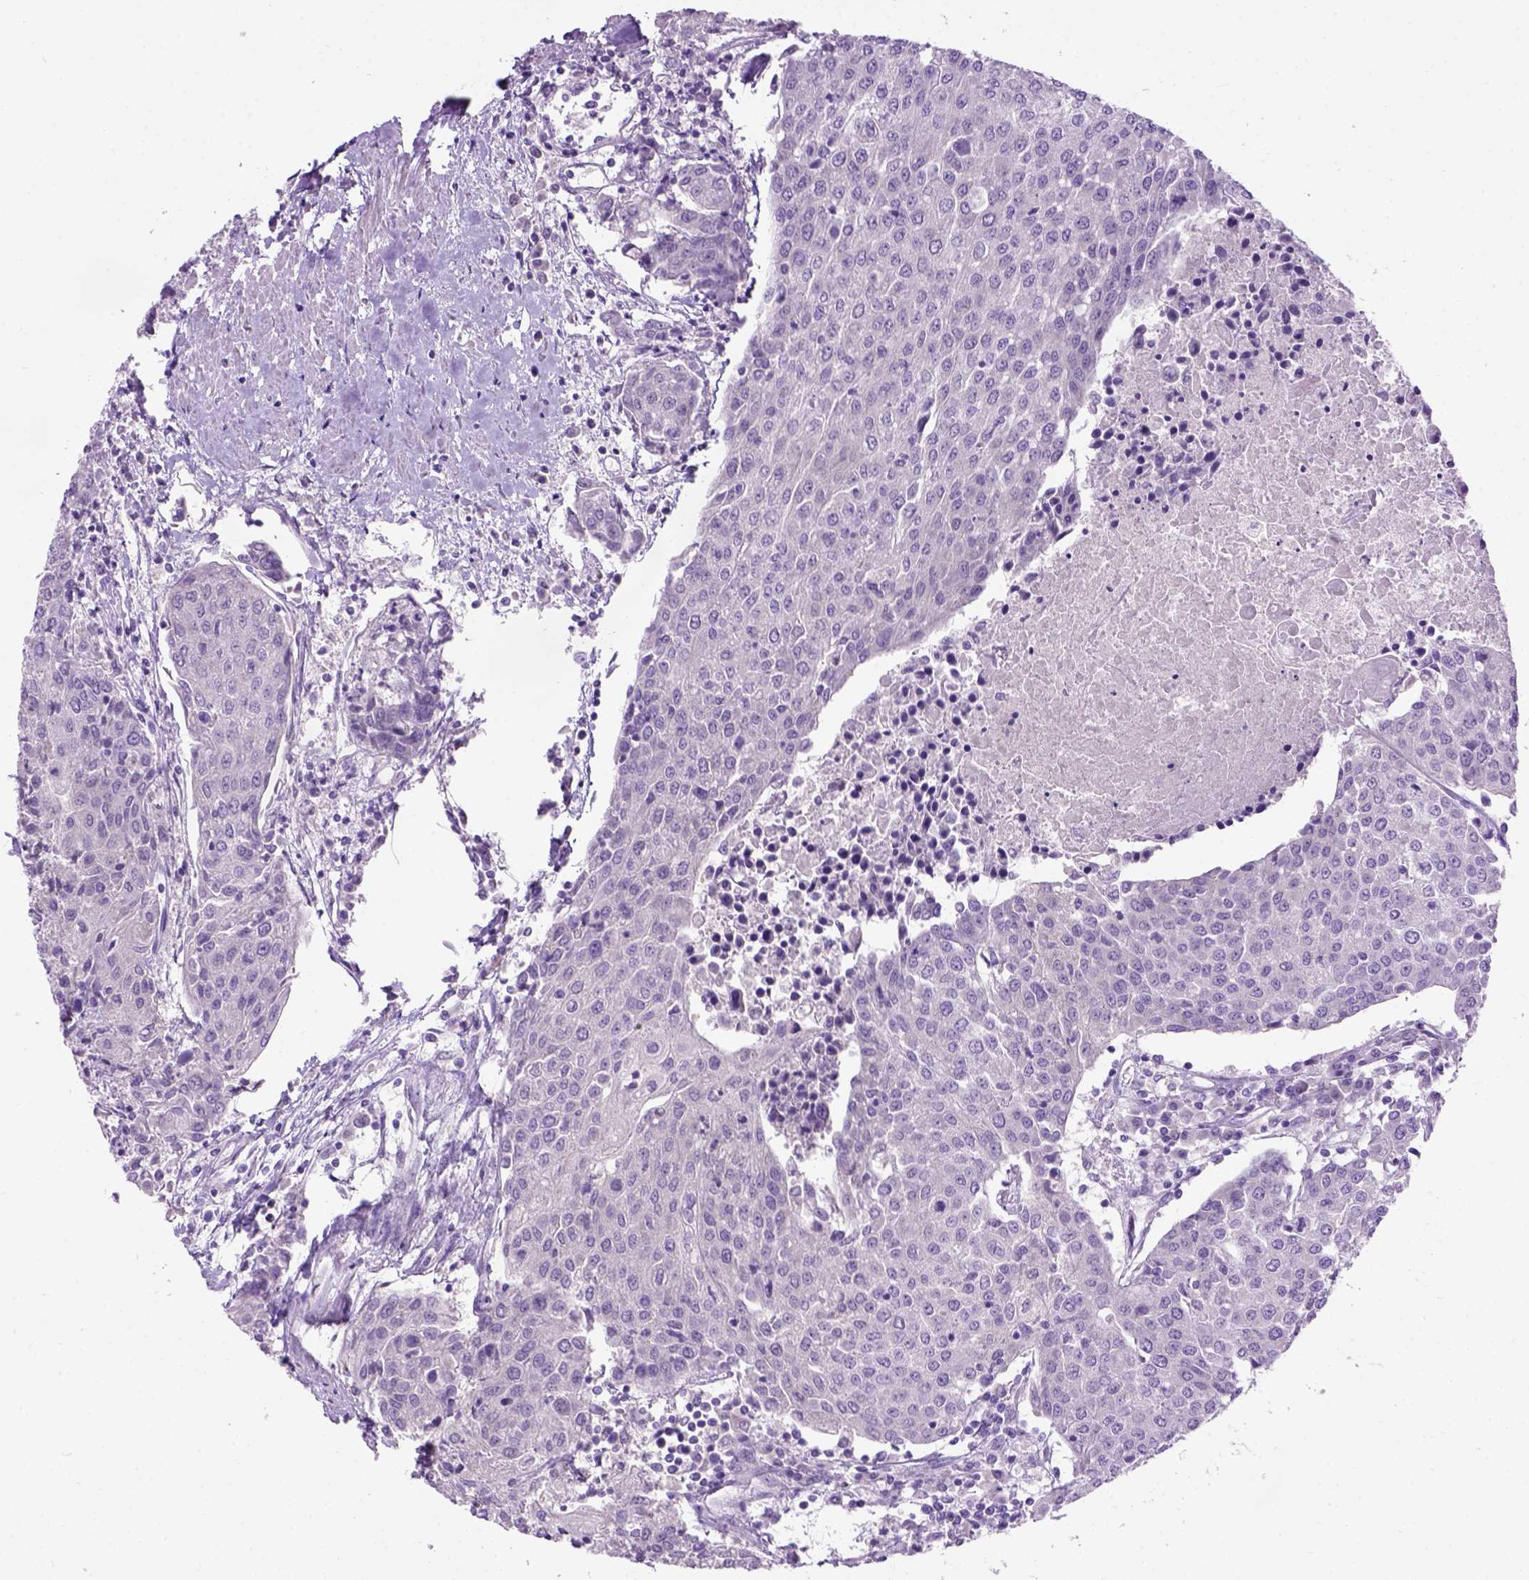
{"staining": {"intensity": "negative", "quantity": "none", "location": "none"}, "tissue": "urothelial cancer", "cell_type": "Tumor cells", "image_type": "cancer", "snomed": [{"axis": "morphology", "description": "Urothelial carcinoma, High grade"}, {"axis": "topography", "description": "Urinary bladder"}], "caption": "The micrograph reveals no significant expression in tumor cells of high-grade urothelial carcinoma.", "gene": "MAPT", "patient": {"sex": "female", "age": 85}}